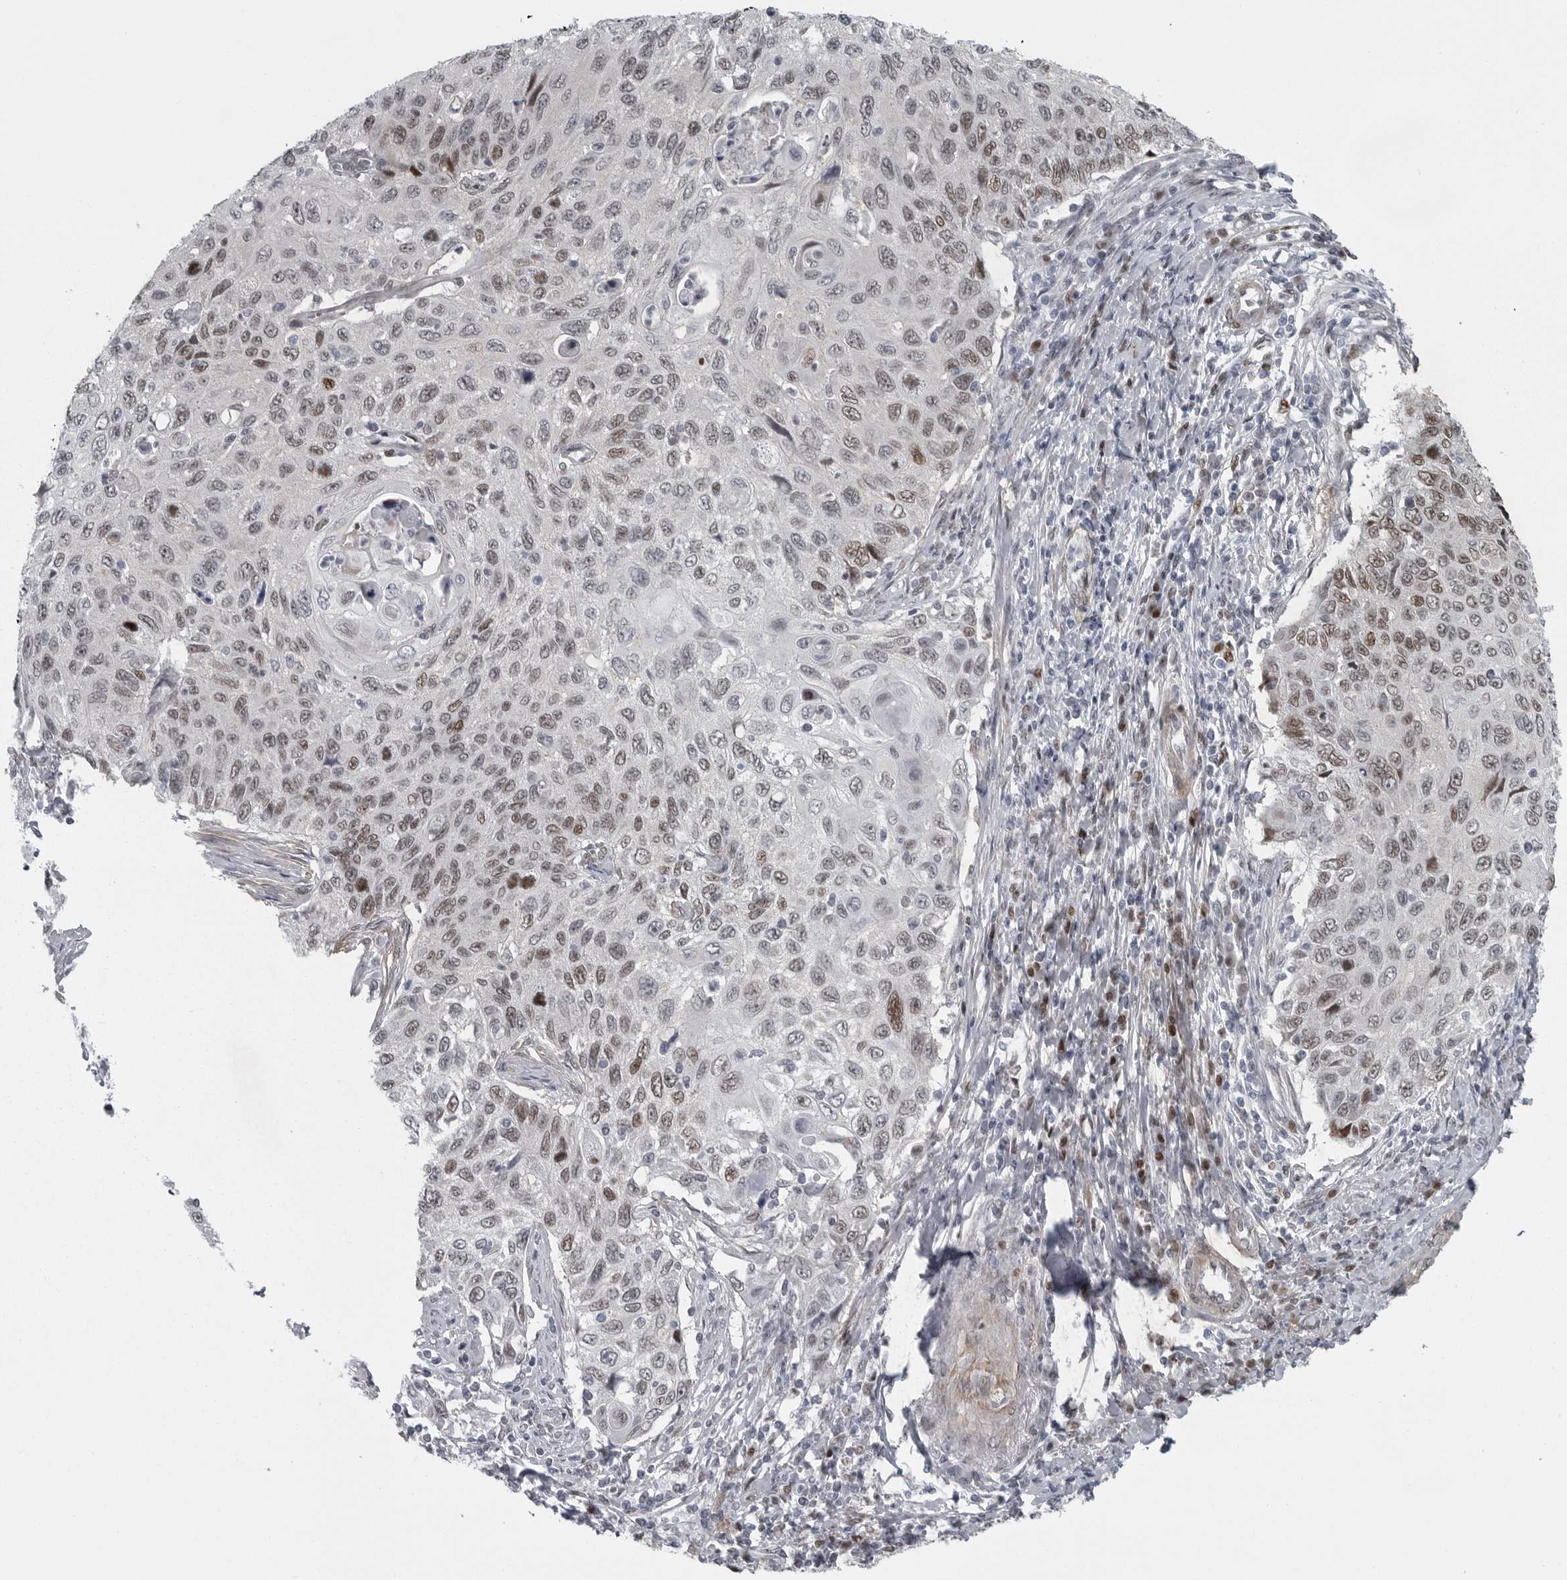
{"staining": {"intensity": "weak", "quantity": "25%-75%", "location": "nuclear"}, "tissue": "cervical cancer", "cell_type": "Tumor cells", "image_type": "cancer", "snomed": [{"axis": "morphology", "description": "Squamous cell carcinoma, NOS"}, {"axis": "topography", "description": "Cervix"}], "caption": "IHC staining of cervical cancer (squamous cell carcinoma), which displays low levels of weak nuclear expression in approximately 25%-75% of tumor cells indicating weak nuclear protein expression. The staining was performed using DAB (brown) for protein detection and nuclei were counterstained in hematoxylin (blue).", "gene": "HMGN3", "patient": {"sex": "female", "age": 70}}